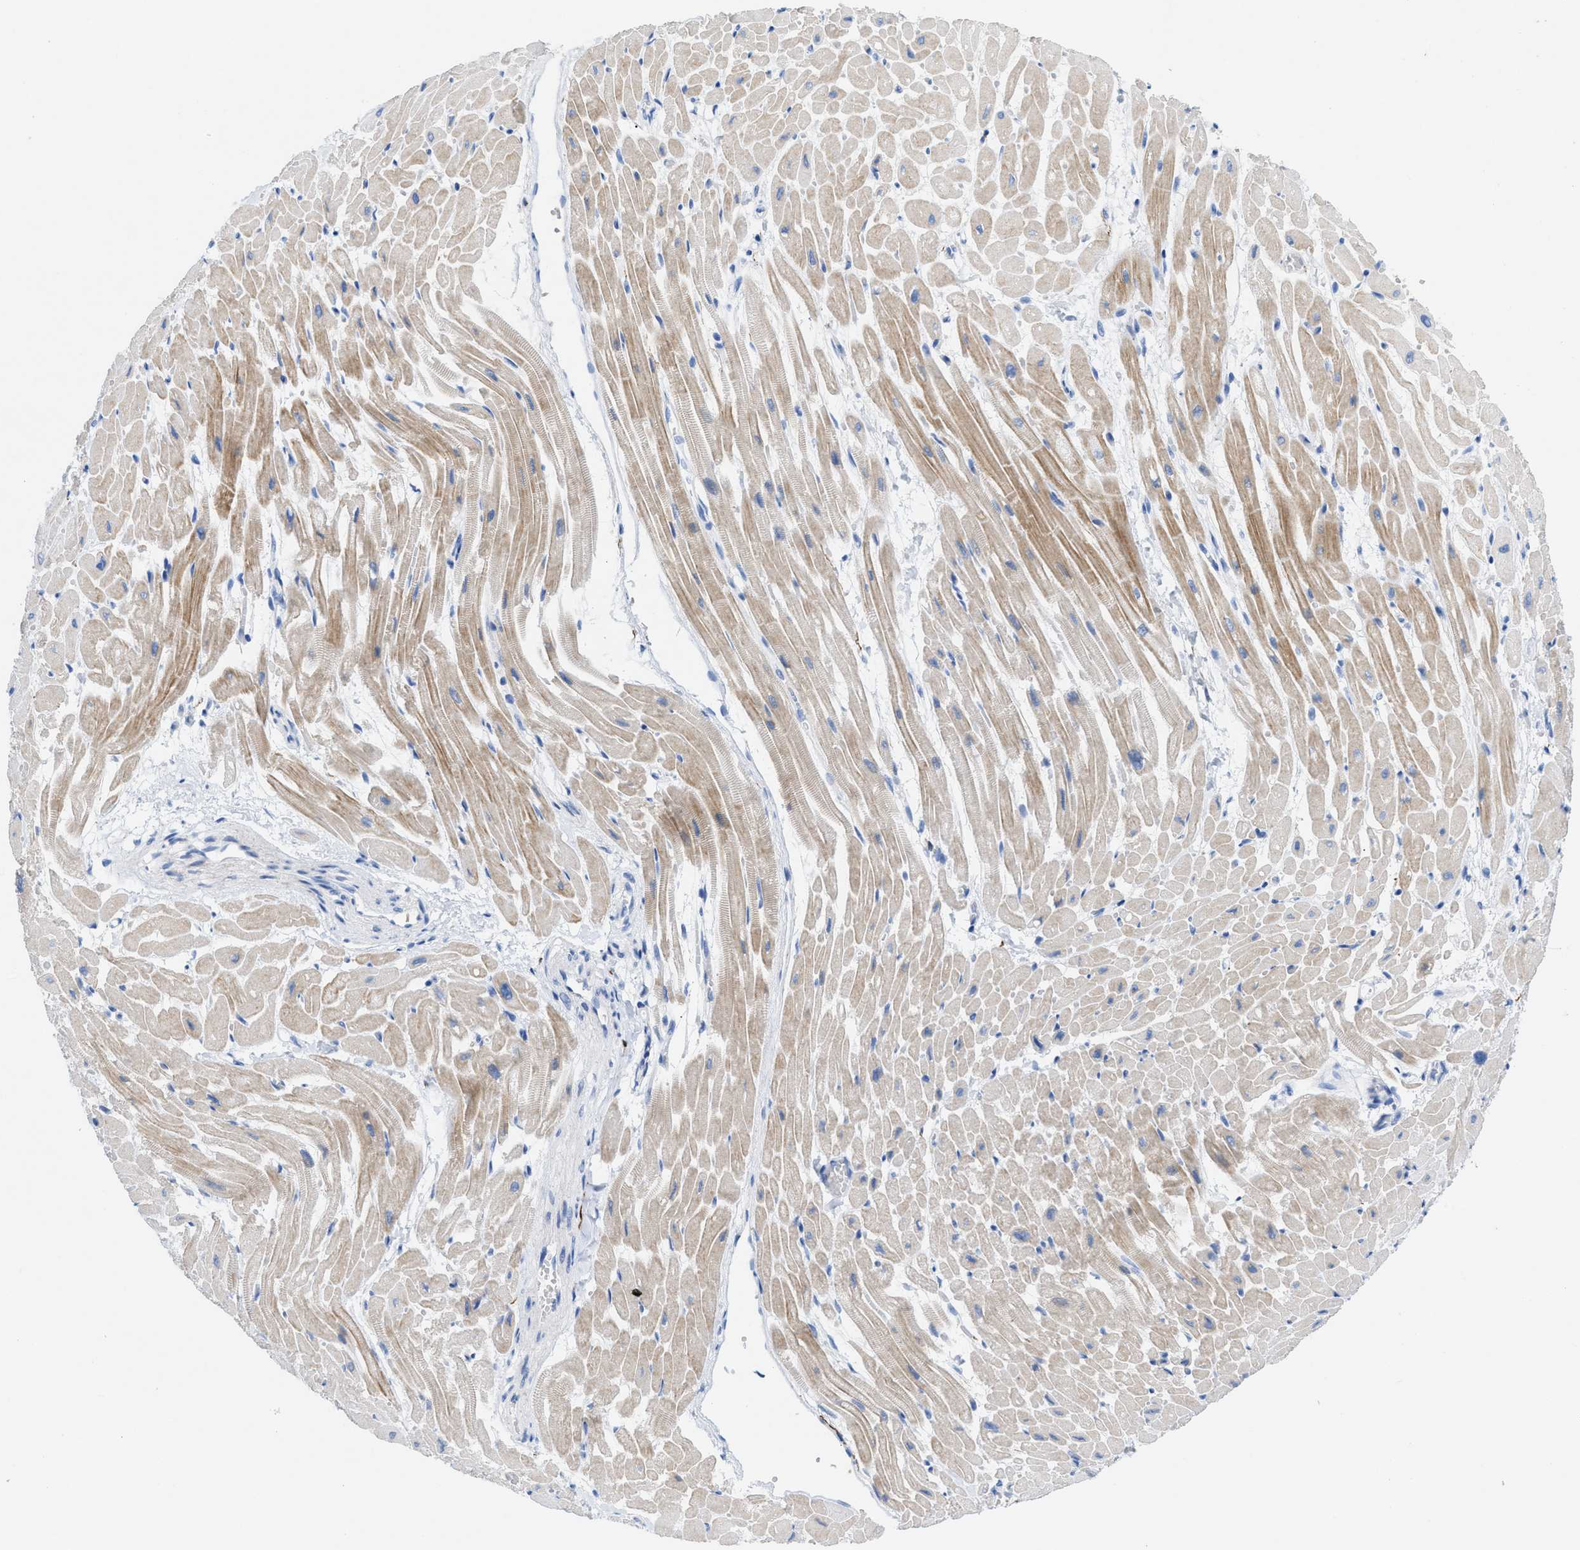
{"staining": {"intensity": "weak", "quantity": ">75%", "location": "cytoplasmic/membranous"}, "tissue": "heart muscle", "cell_type": "Cardiomyocytes", "image_type": "normal", "snomed": [{"axis": "morphology", "description": "Normal tissue, NOS"}, {"axis": "topography", "description": "Heart"}], "caption": "About >75% of cardiomyocytes in benign heart muscle reveal weak cytoplasmic/membranous protein staining as visualized by brown immunohistochemical staining.", "gene": "ANKFN1", "patient": {"sex": "male", "age": 45}}